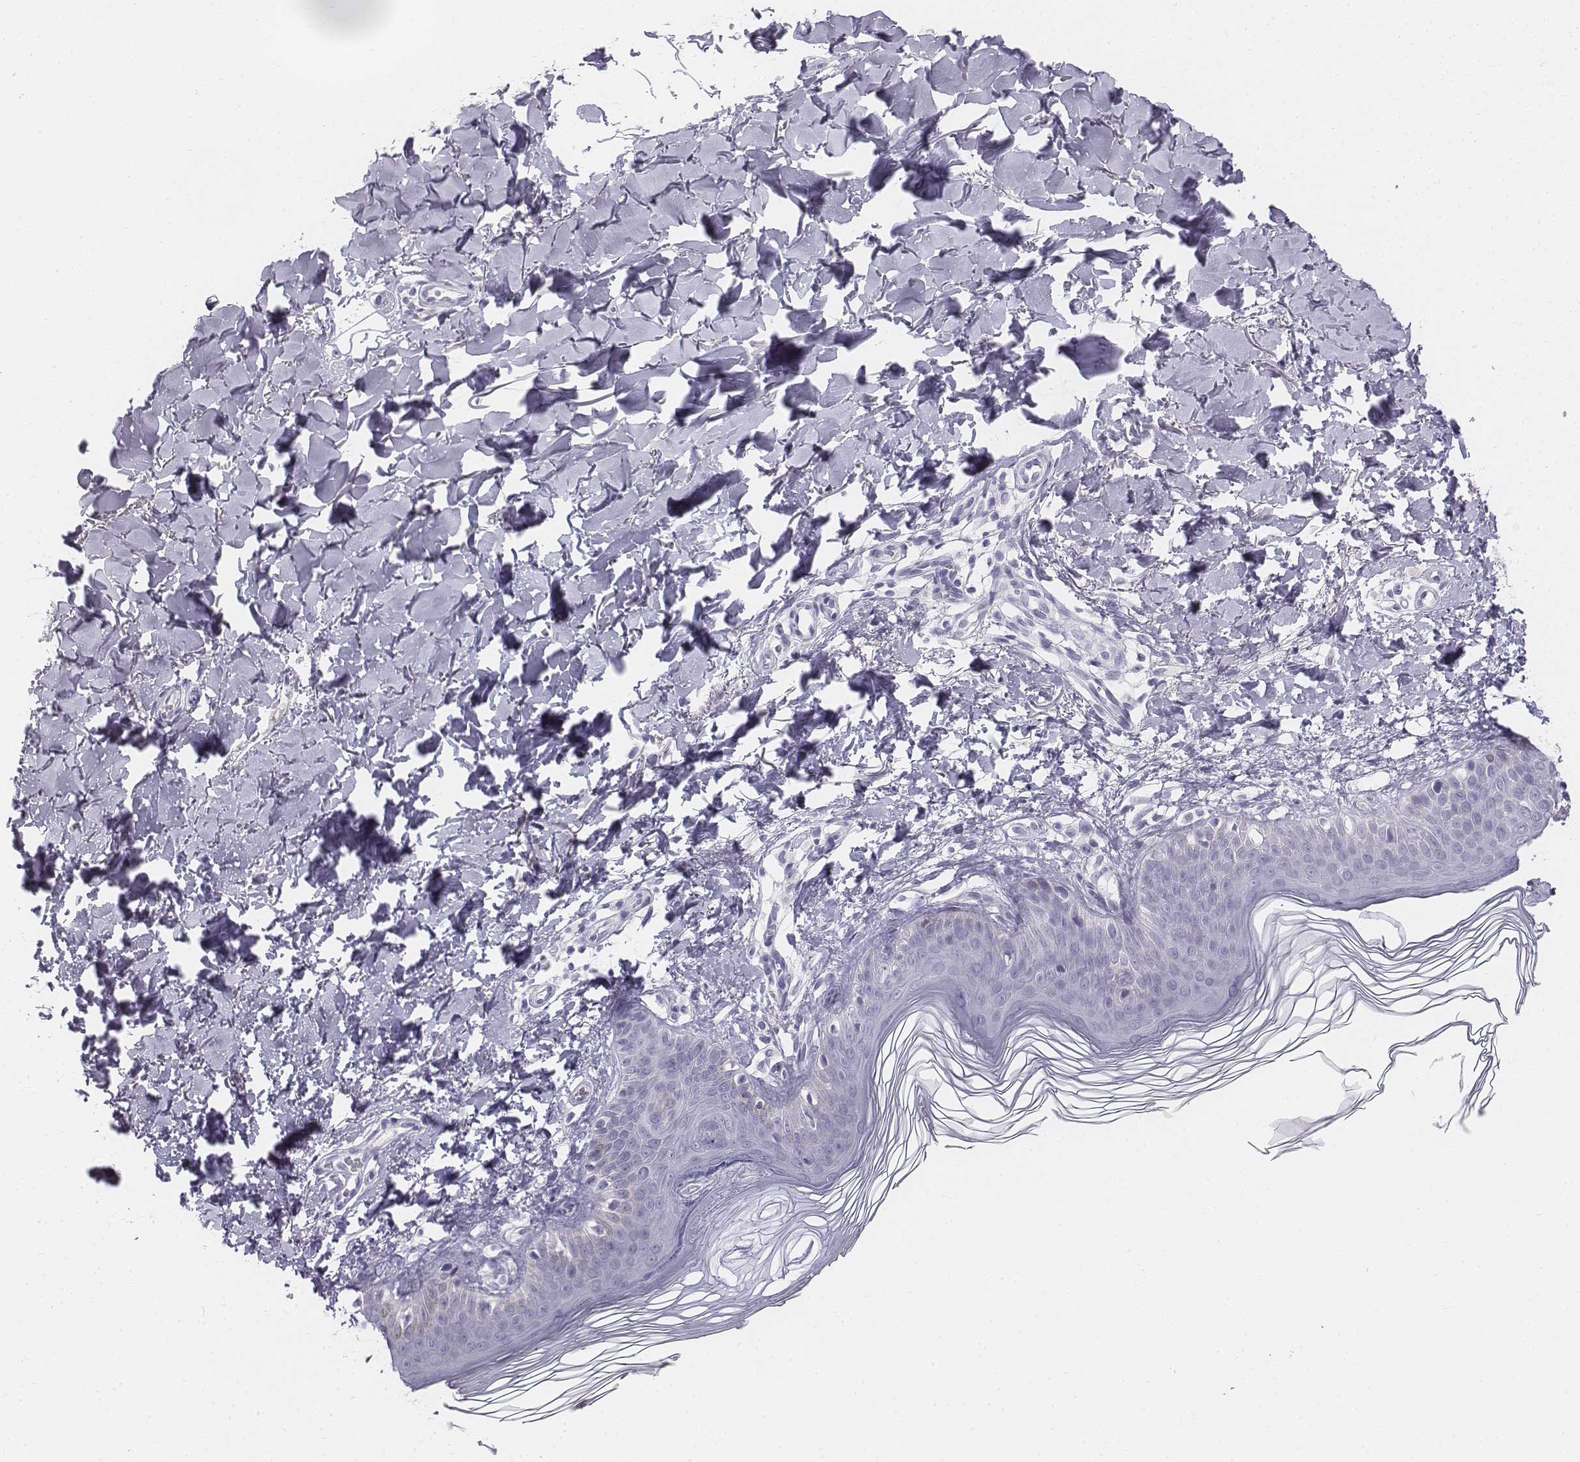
{"staining": {"intensity": "negative", "quantity": "none", "location": "none"}, "tissue": "skin", "cell_type": "Fibroblasts", "image_type": "normal", "snomed": [{"axis": "morphology", "description": "Normal tissue, NOS"}, {"axis": "topography", "description": "Skin"}, {"axis": "topography", "description": "Peripheral nerve tissue"}], "caption": "Immunohistochemistry photomicrograph of normal skin: human skin stained with DAB (3,3'-diaminobenzidine) exhibits no significant protein positivity in fibroblasts.", "gene": "TH", "patient": {"sex": "female", "age": 45}}